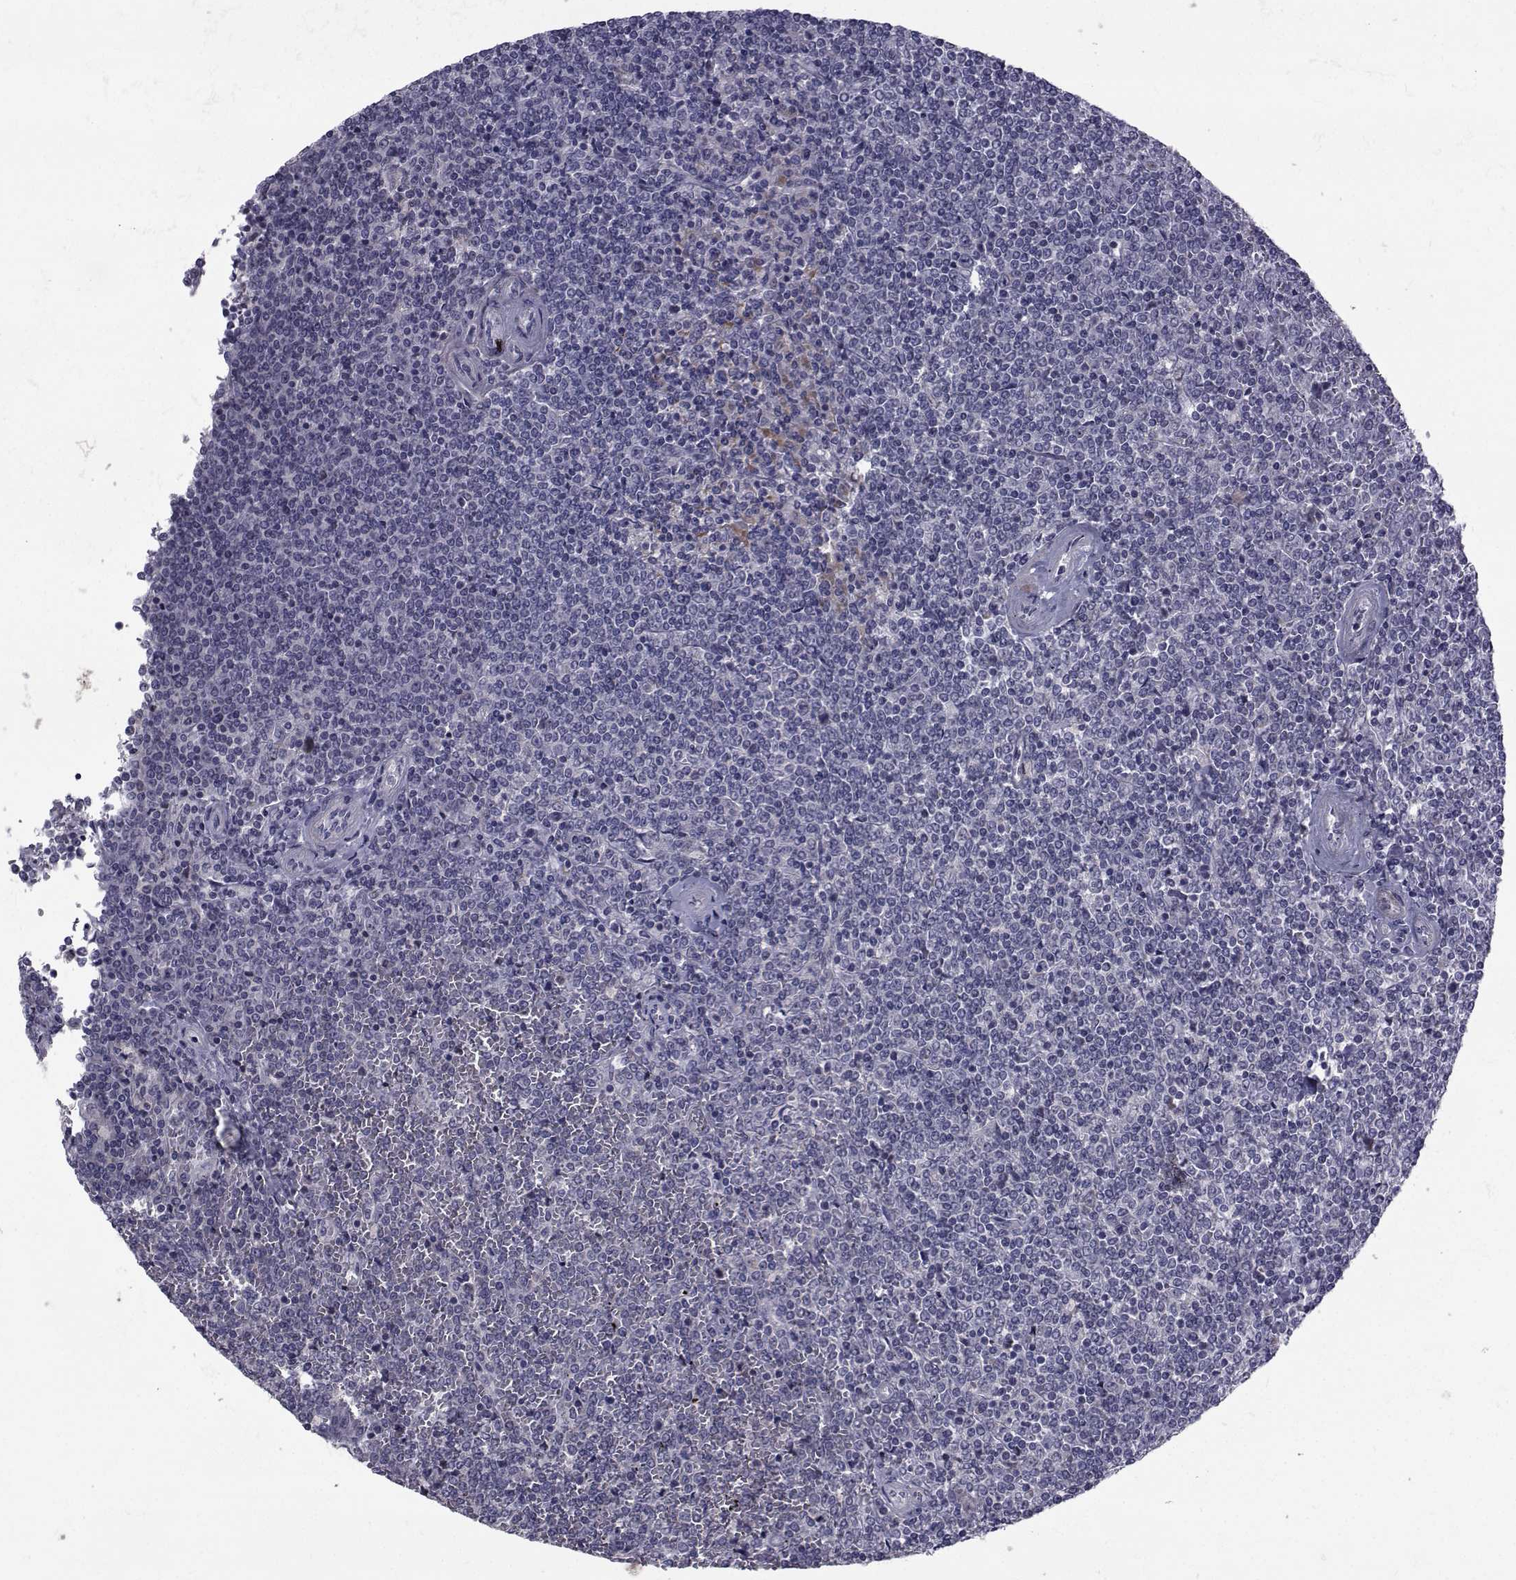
{"staining": {"intensity": "negative", "quantity": "none", "location": "none"}, "tissue": "lymphoma", "cell_type": "Tumor cells", "image_type": "cancer", "snomed": [{"axis": "morphology", "description": "Malignant lymphoma, non-Hodgkin's type, Low grade"}, {"axis": "topography", "description": "Spleen"}], "caption": "Immunohistochemistry (IHC) photomicrograph of neoplastic tissue: human low-grade malignant lymphoma, non-Hodgkin's type stained with DAB (3,3'-diaminobenzidine) reveals no significant protein expression in tumor cells.", "gene": "CFAP74", "patient": {"sex": "female", "age": 19}}